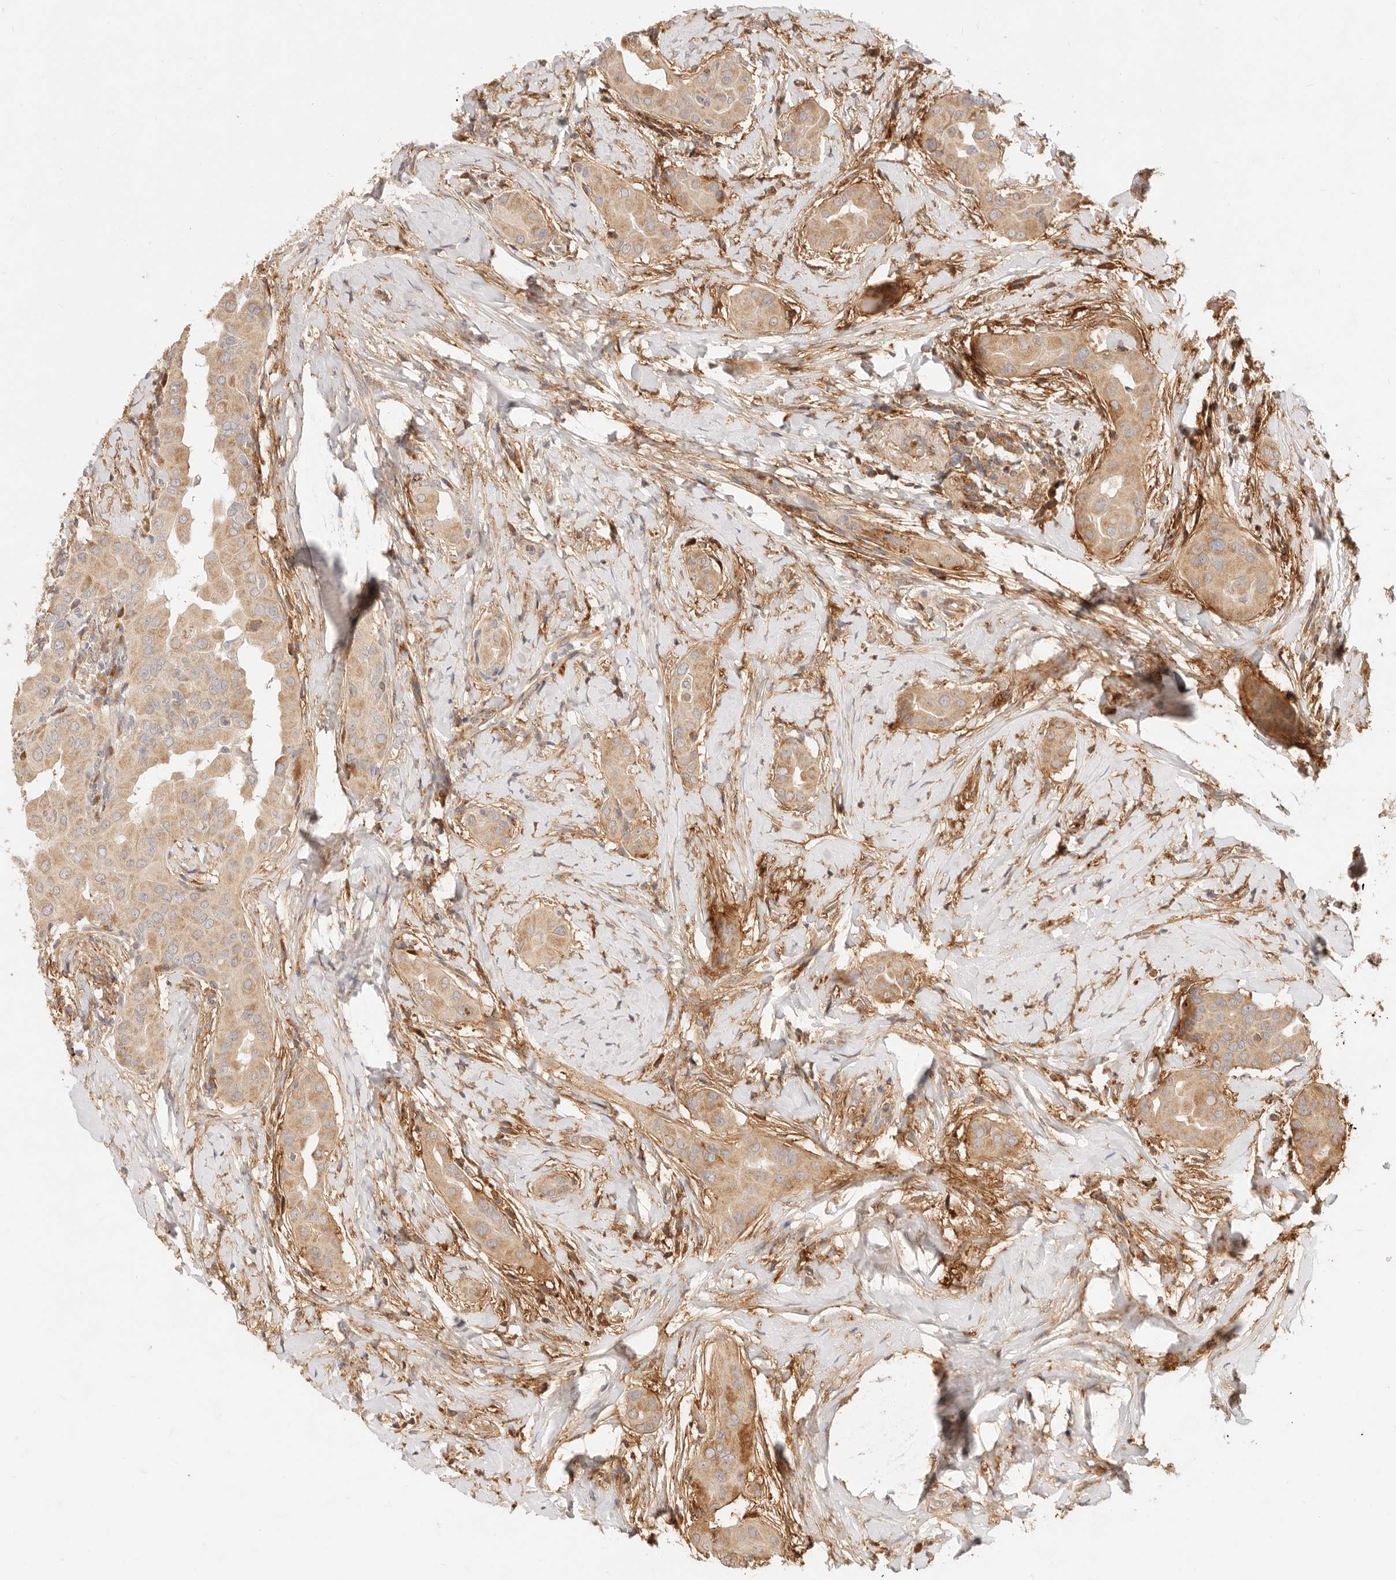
{"staining": {"intensity": "moderate", "quantity": ">75%", "location": "cytoplasmic/membranous"}, "tissue": "thyroid cancer", "cell_type": "Tumor cells", "image_type": "cancer", "snomed": [{"axis": "morphology", "description": "Papillary adenocarcinoma, NOS"}, {"axis": "topography", "description": "Thyroid gland"}], "caption": "Immunohistochemistry (IHC) of thyroid cancer reveals medium levels of moderate cytoplasmic/membranous expression in about >75% of tumor cells.", "gene": "UBXN10", "patient": {"sex": "male", "age": 33}}